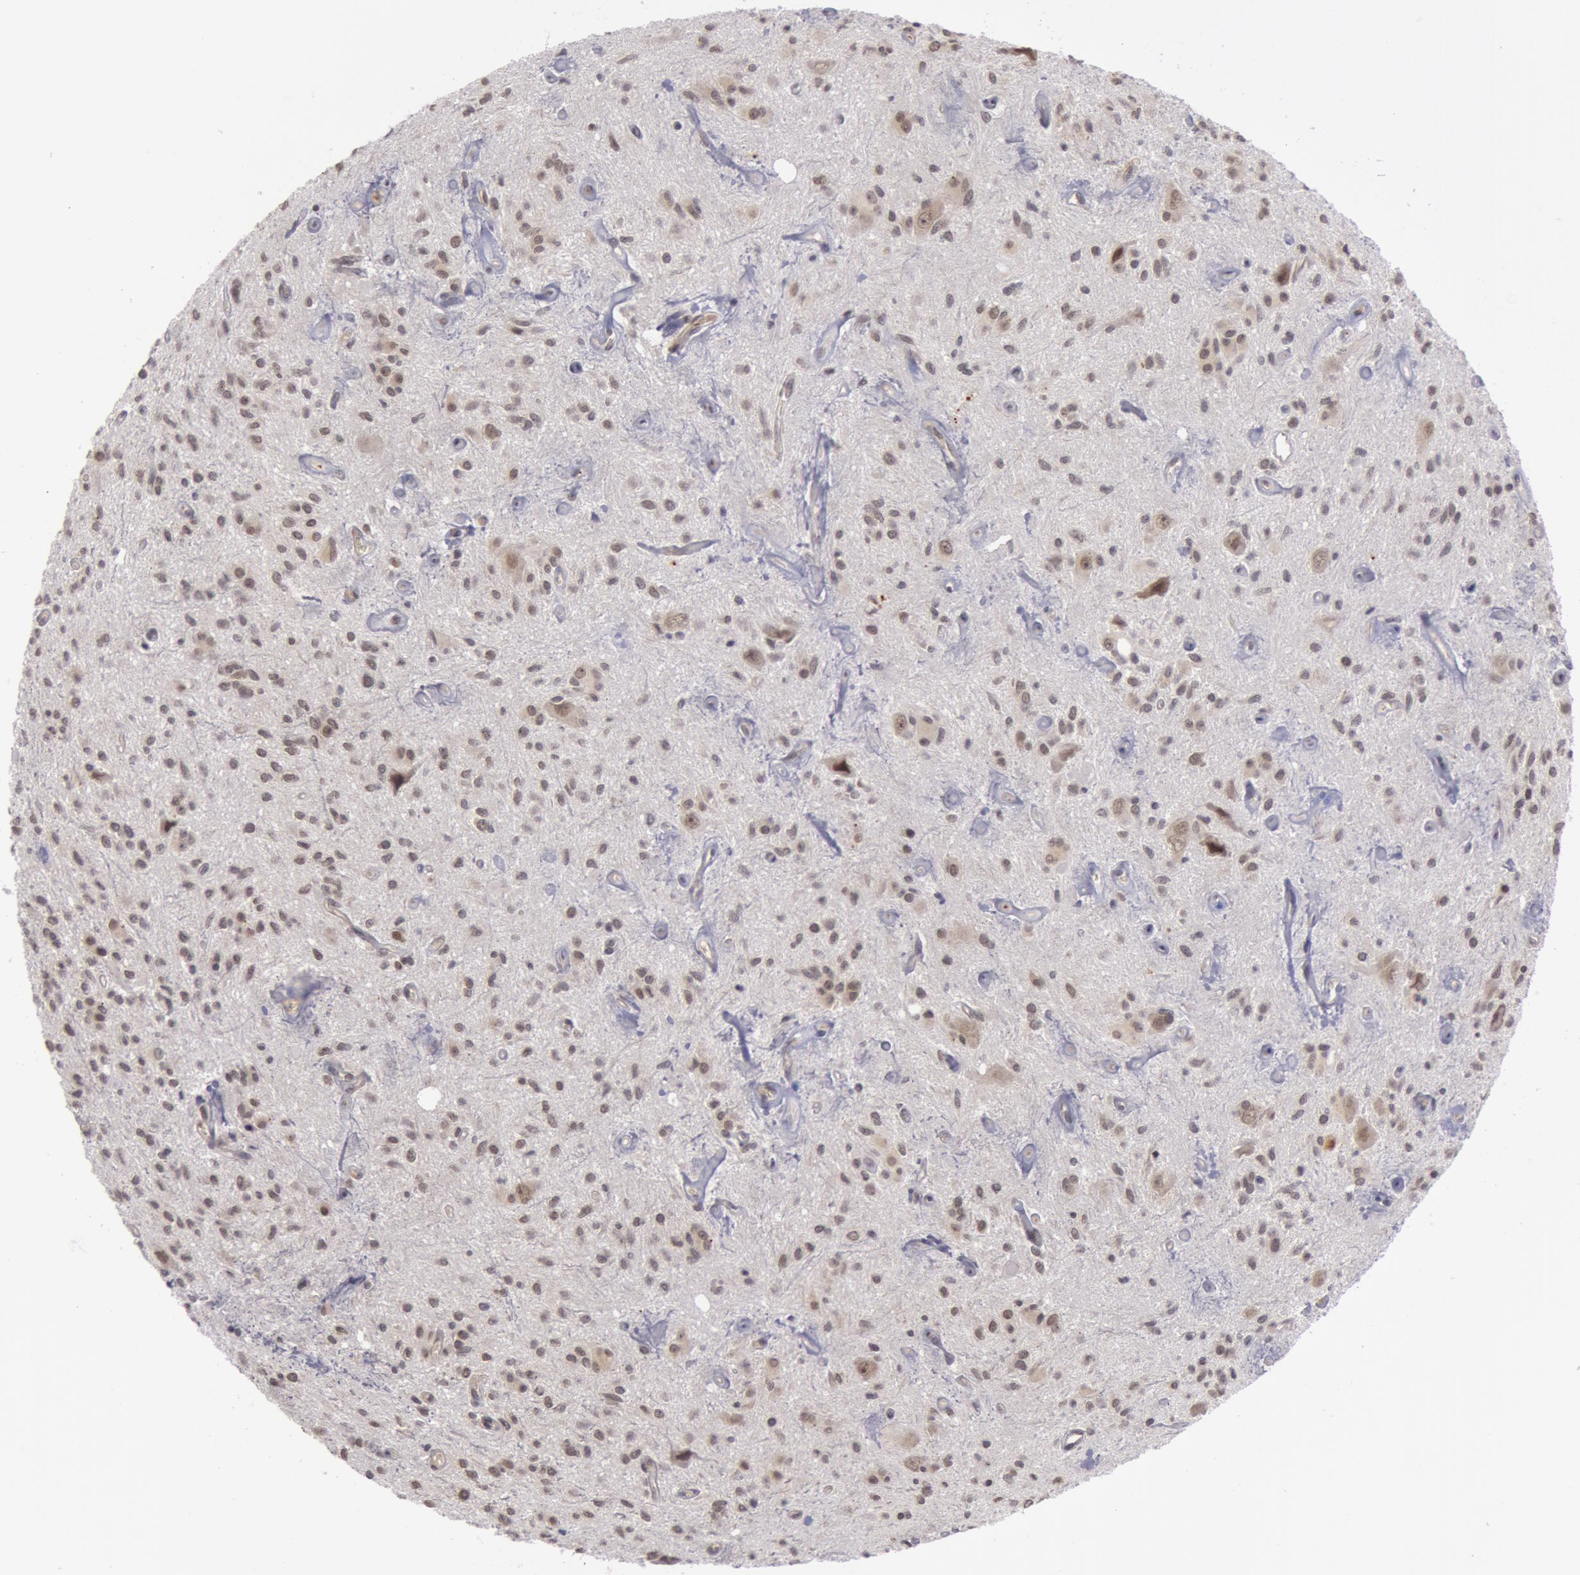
{"staining": {"intensity": "weak", "quantity": ">75%", "location": "nuclear"}, "tissue": "glioma", "cell_type": "Tumor cells", "image_type": "cancer", "snomed": [{"axis": "morphology", "description": "Glioma, malignant, Low grade"}, {"axis": "topography", "description": "Brain"}], "caption": "About >75% of tumor cells in glioma display weak nuclear protein positivity as visualized by brown immunohistochemical staining.", "gene": "SYTL4", "patient": {"sex": "female", "age": 15}}